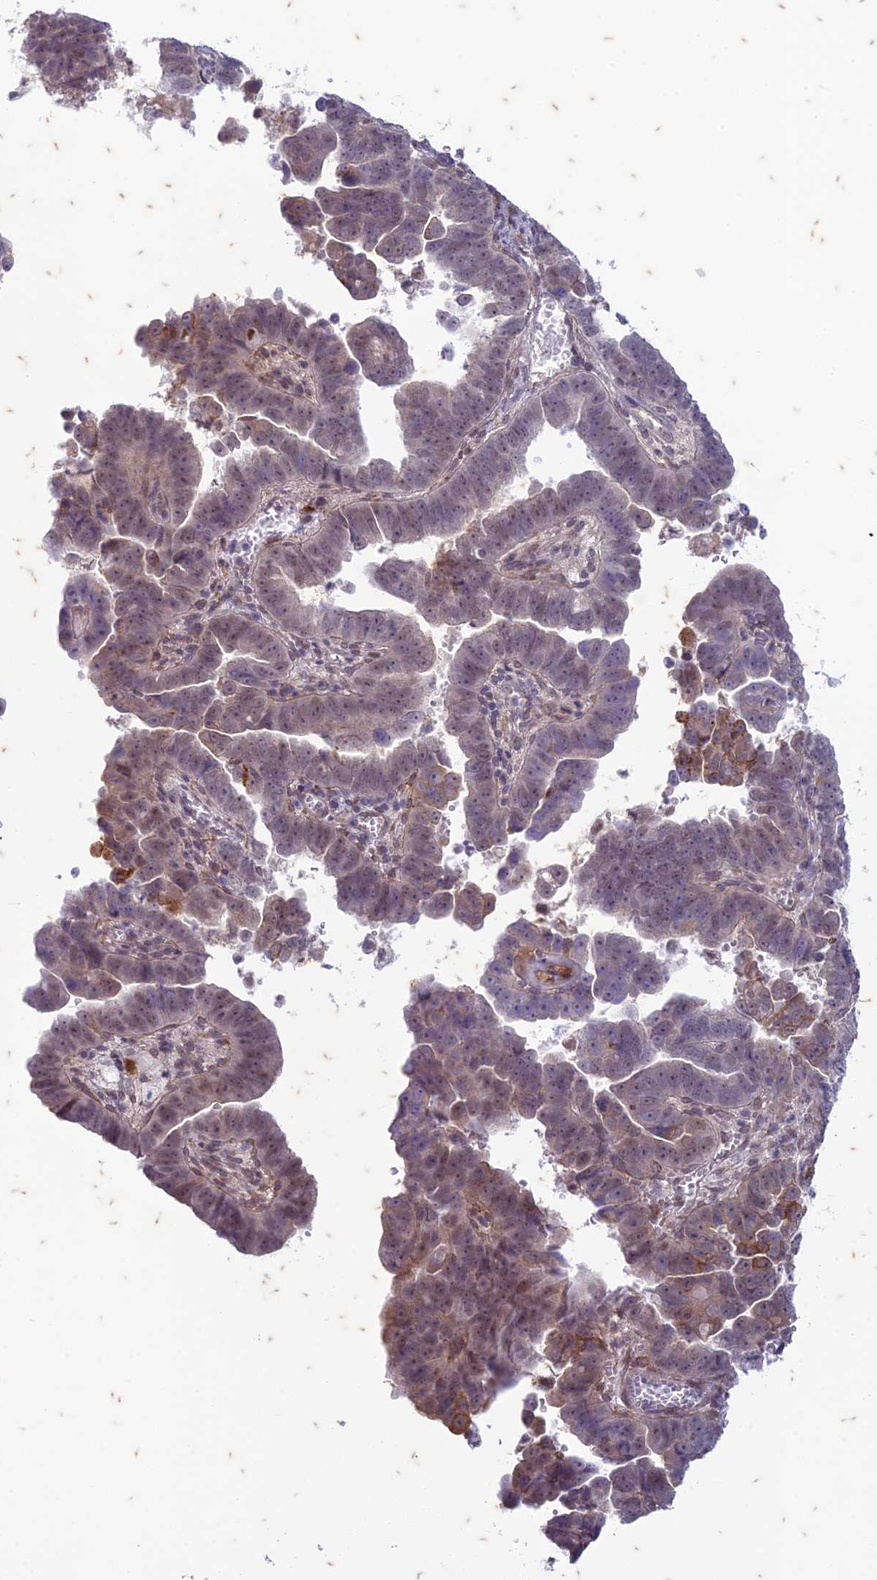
{"staining": {"intensity": "weak", "quantity": "25%-75%", "location": "nuclear"}, "tissue": "endometrial cancer", "cell_type": "Tumor cells", "image_type": "cancer", "snomed": [{"axis": "morphology", "description": "Adenocarcinoma, NOS"}, {"axis": "topography", "description": "Endometrium"}], "caption": "Human adenocarcinoma (endometrial) stained with a brown dye demonstrates weak nuclear positive staining in approximately 25%-75% of tumor cells.", "gene": "PABPN1L", "patient": {"sex": "female", "age": 75}}